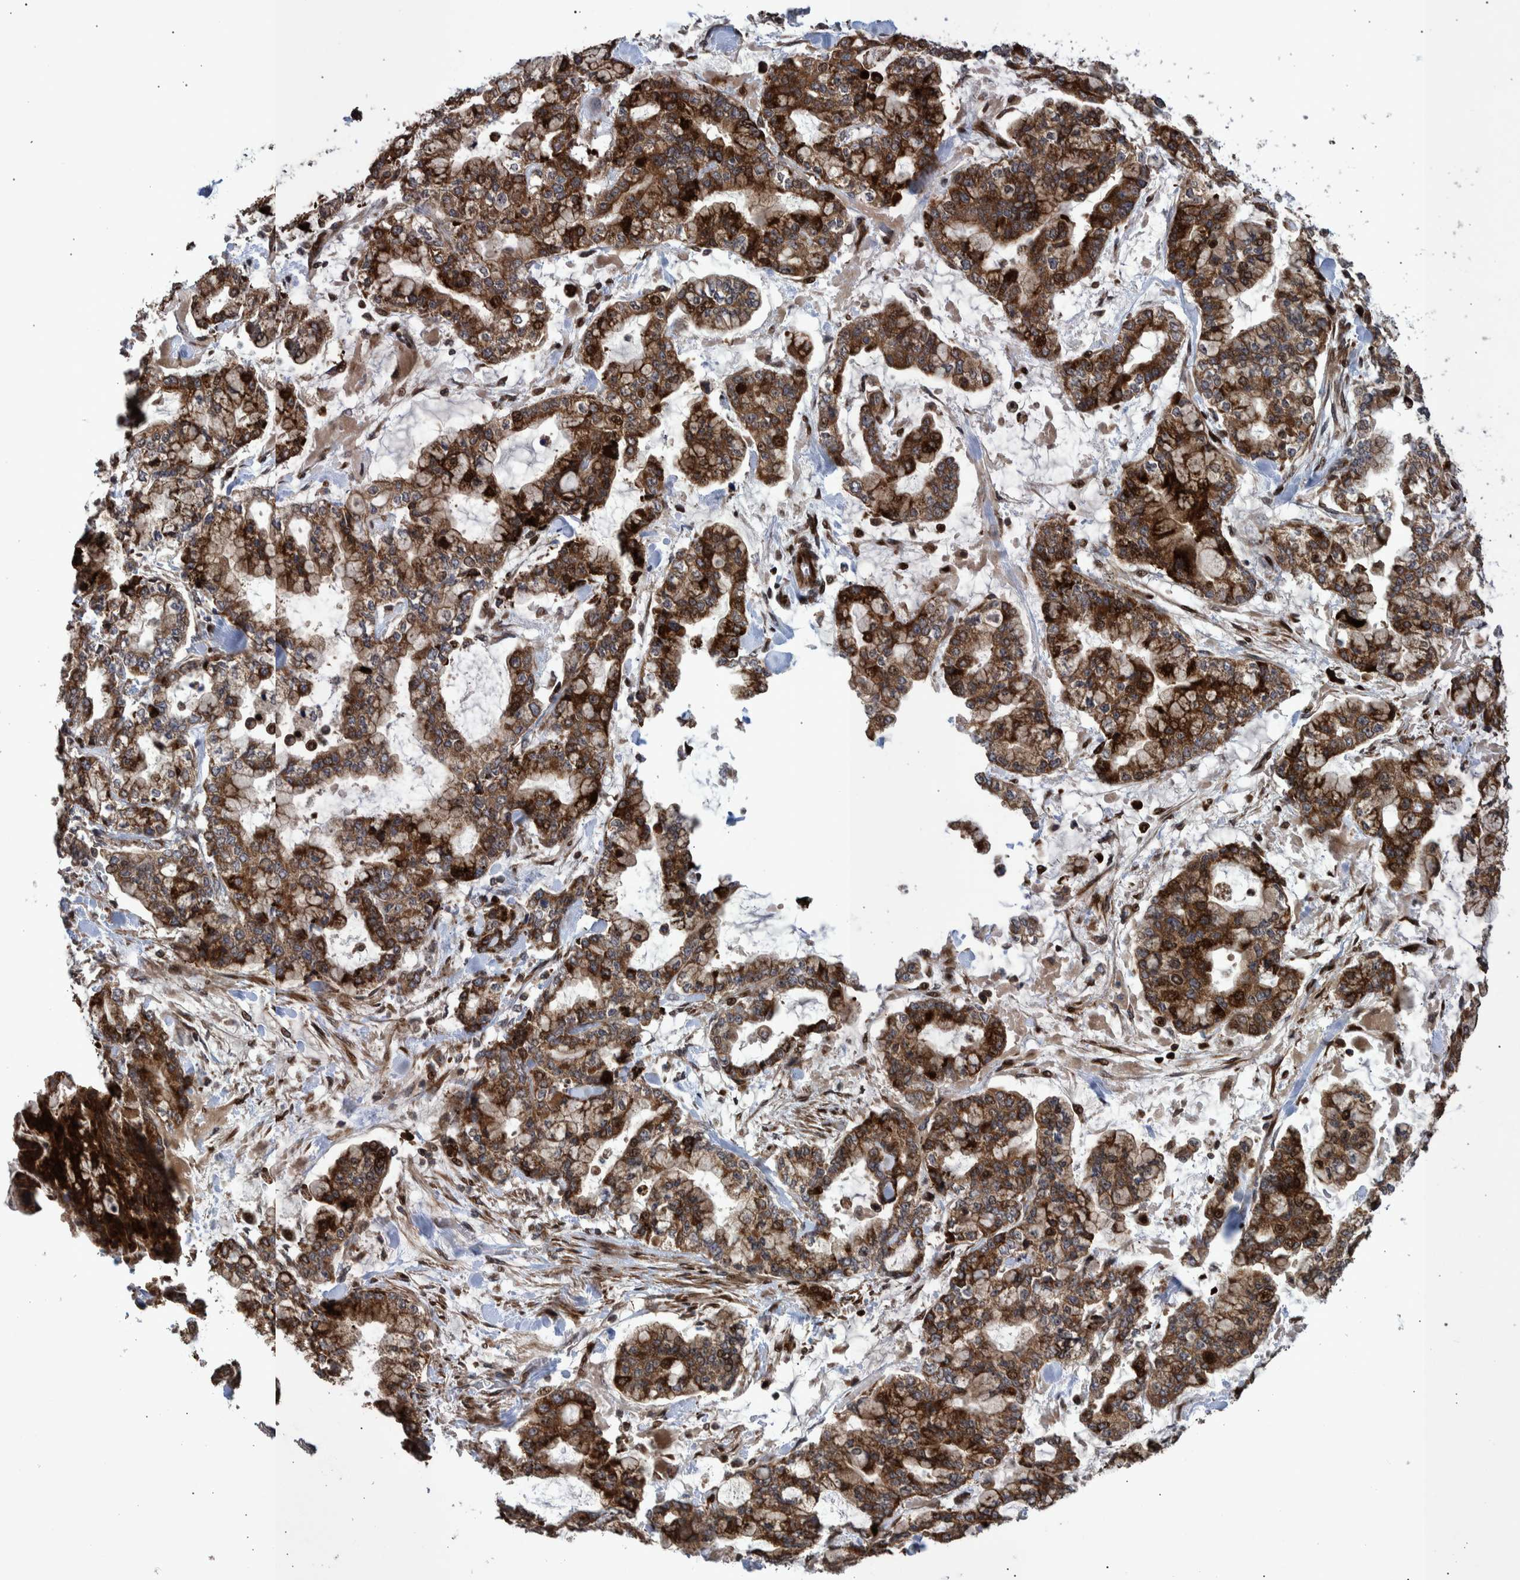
{"staining": {"intensity": "moderate", "quantity": ">75%", "location": "cytoplasmic/membranous,nuclear"}, "tissue": "stomach cancer", "cell_type": "Tumor cells", "image_type": "cancer", "snomed": [{"axis": "morphology", "description": "Normal tissue, NOS"}, {"axis": "morphology", "description": "Adenocarcinoma, NOS"}, {"axis": "topography", "description": "Stomach, upper"}, {"axis": "topography", "description": "Stomach"}], "caption": "Stomach cancer was stained to show a protein in brown. There is medium levels of moderate cytoplasmic/membranous and nuclear expression in approximately >75% of tumor cells. Using DAB (3,3'-diaminobenzidine) (brown) and hematoxylin (blue) stains, captured at high magnification using brightfield microscopy.", "gene": "SHISA6", "patient": {"sex": "male", "age": 76}}